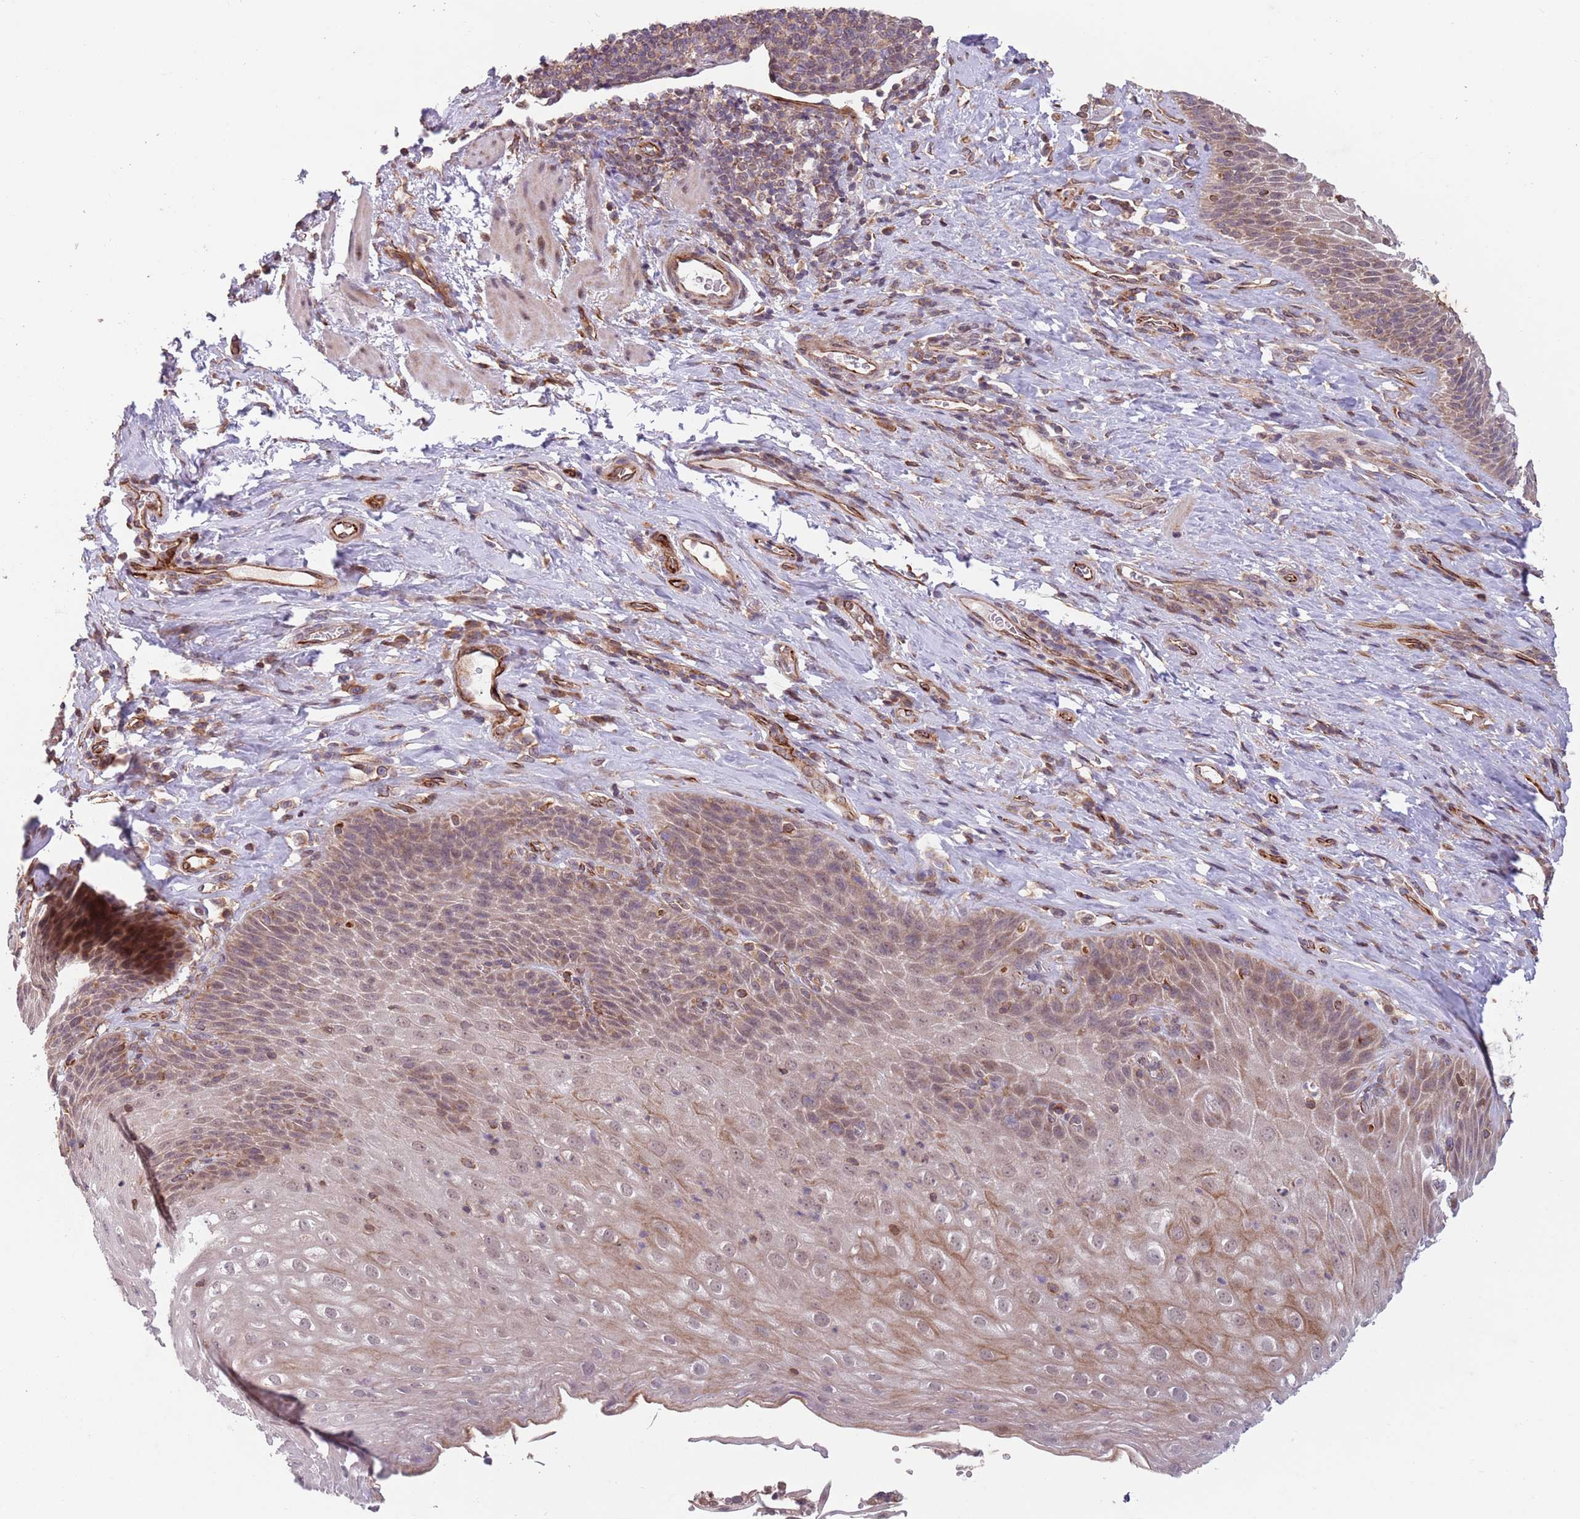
{"staining": {"intensity": "moderate", "quantity": ">75%", "location": "cytoplasmic/membranous,nuclear"}, "tissue": "esophagus", "cell_type": "Squamous epithelial cells", "image_type": "normal", "snomed": [{"axis": "morphology", "description": "Normal tissue, NOS"}, {"axis": "topography", "description": "Esophagus"}], "caption": "Immunohistochemistry histopathology image of benign esophagus: esophagus stained using IHC exhibits medium levels of moderate protein expression localized specifically in the cytoplasmic/membranous,nuclear of squamous epithelial cells, appearing as a cytoplasmic/membranous,nuclear brown color.", "gene": "CHD9", "patient": {"sex": "female", "age": 61}}